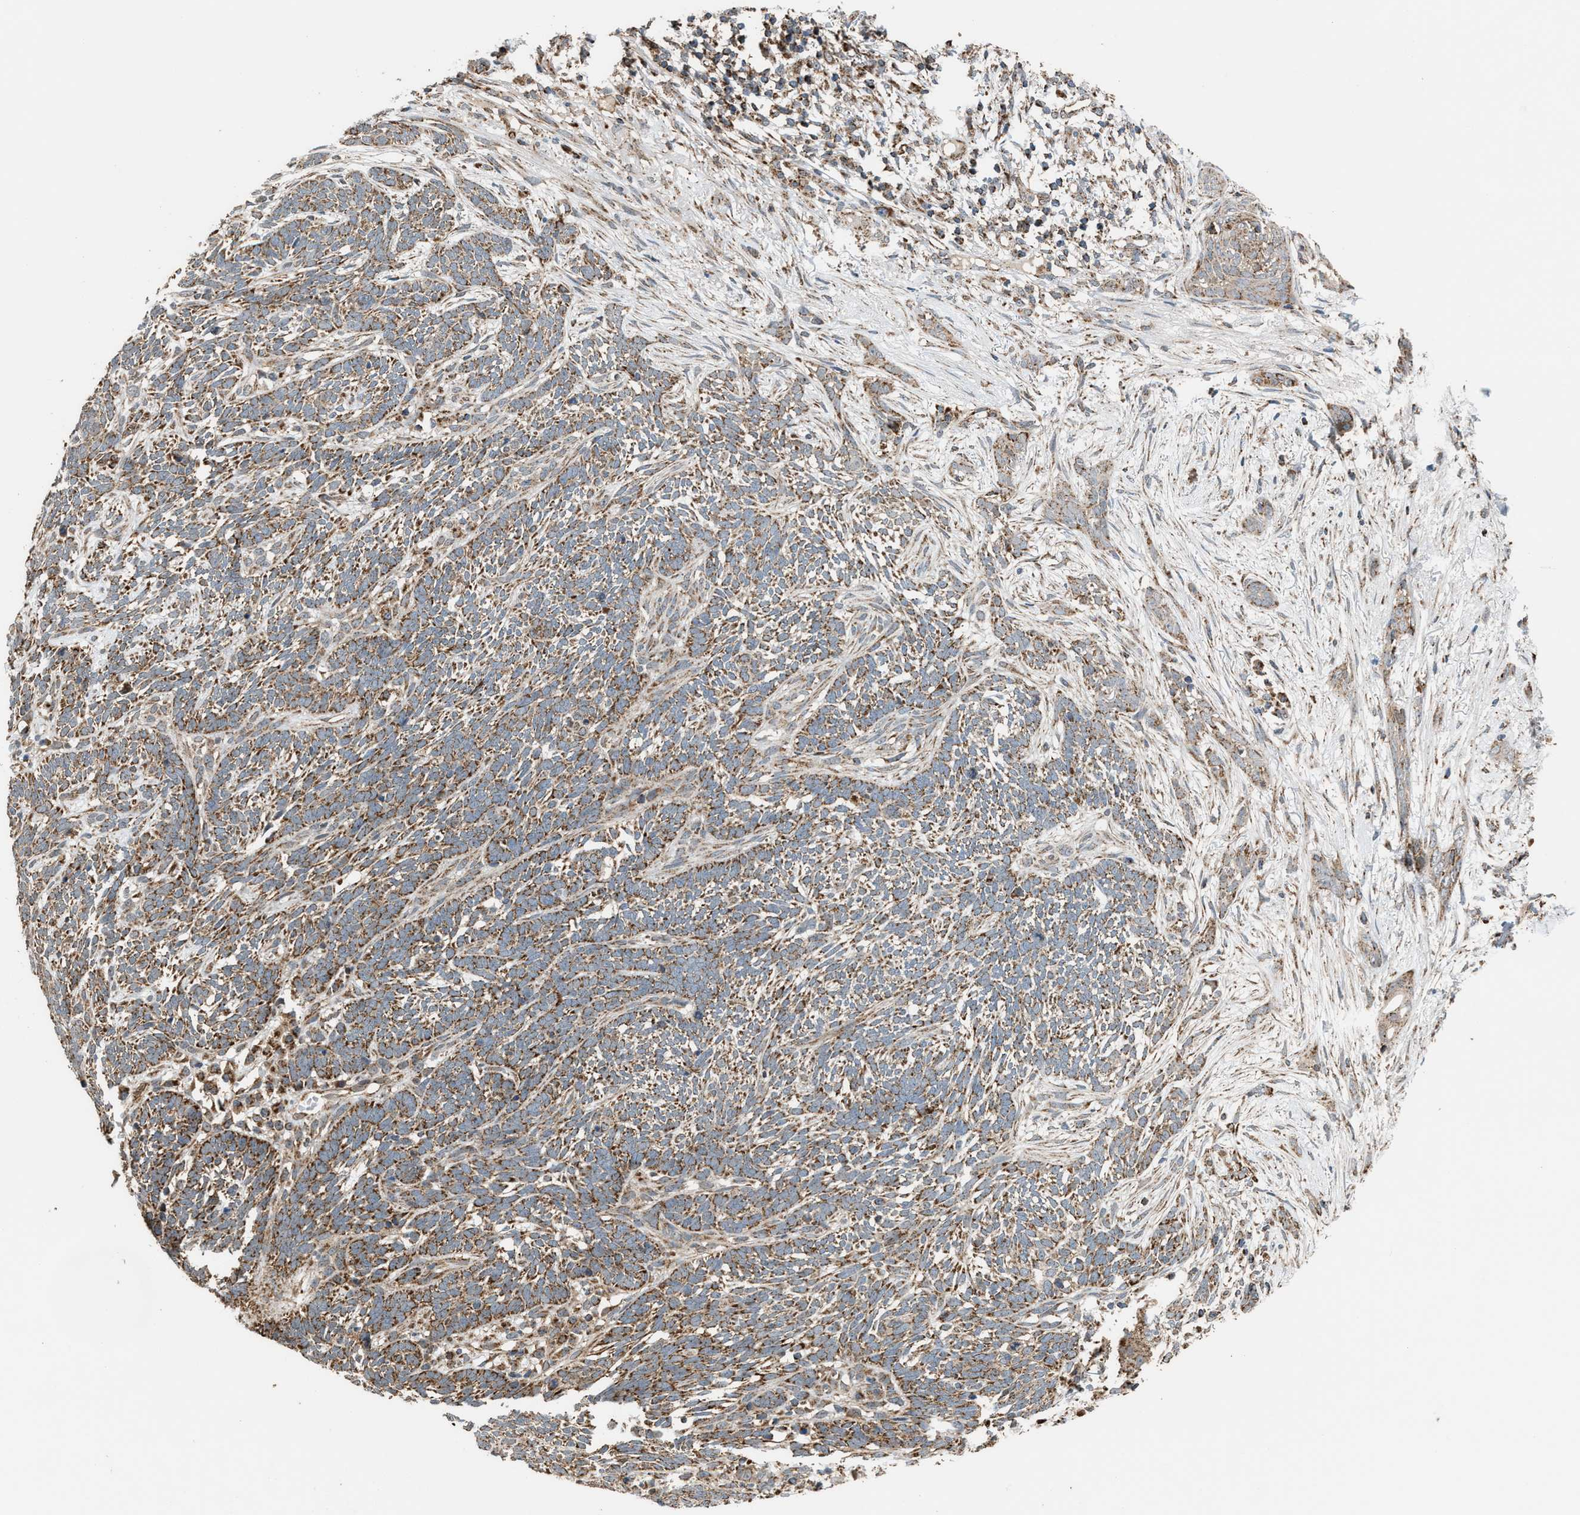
{"staining": {"intensity": "moderate", "quantity": ">75%", "location": "cytoplasmic/membranous"}, "tissue": "skin cancer", "cell_type": "Tumor cells", "image_type": "cancer", "snomed": [{"axis": "morphology", "description": "Basal cell carcinoma"}, {"axis": "morphology", "description": "Adnexal tumor, benign"}, {"axis": "topography", "description": "Skin"}], "caption": "Protein analysis of skin cancer (basal cell carcinoma) tissue displays moderate cytoplasmic/membranous staining in approximately >75% of tumor cells.", "gene": "SGSM2", "patient": {"sex": "female", "age": 42}}